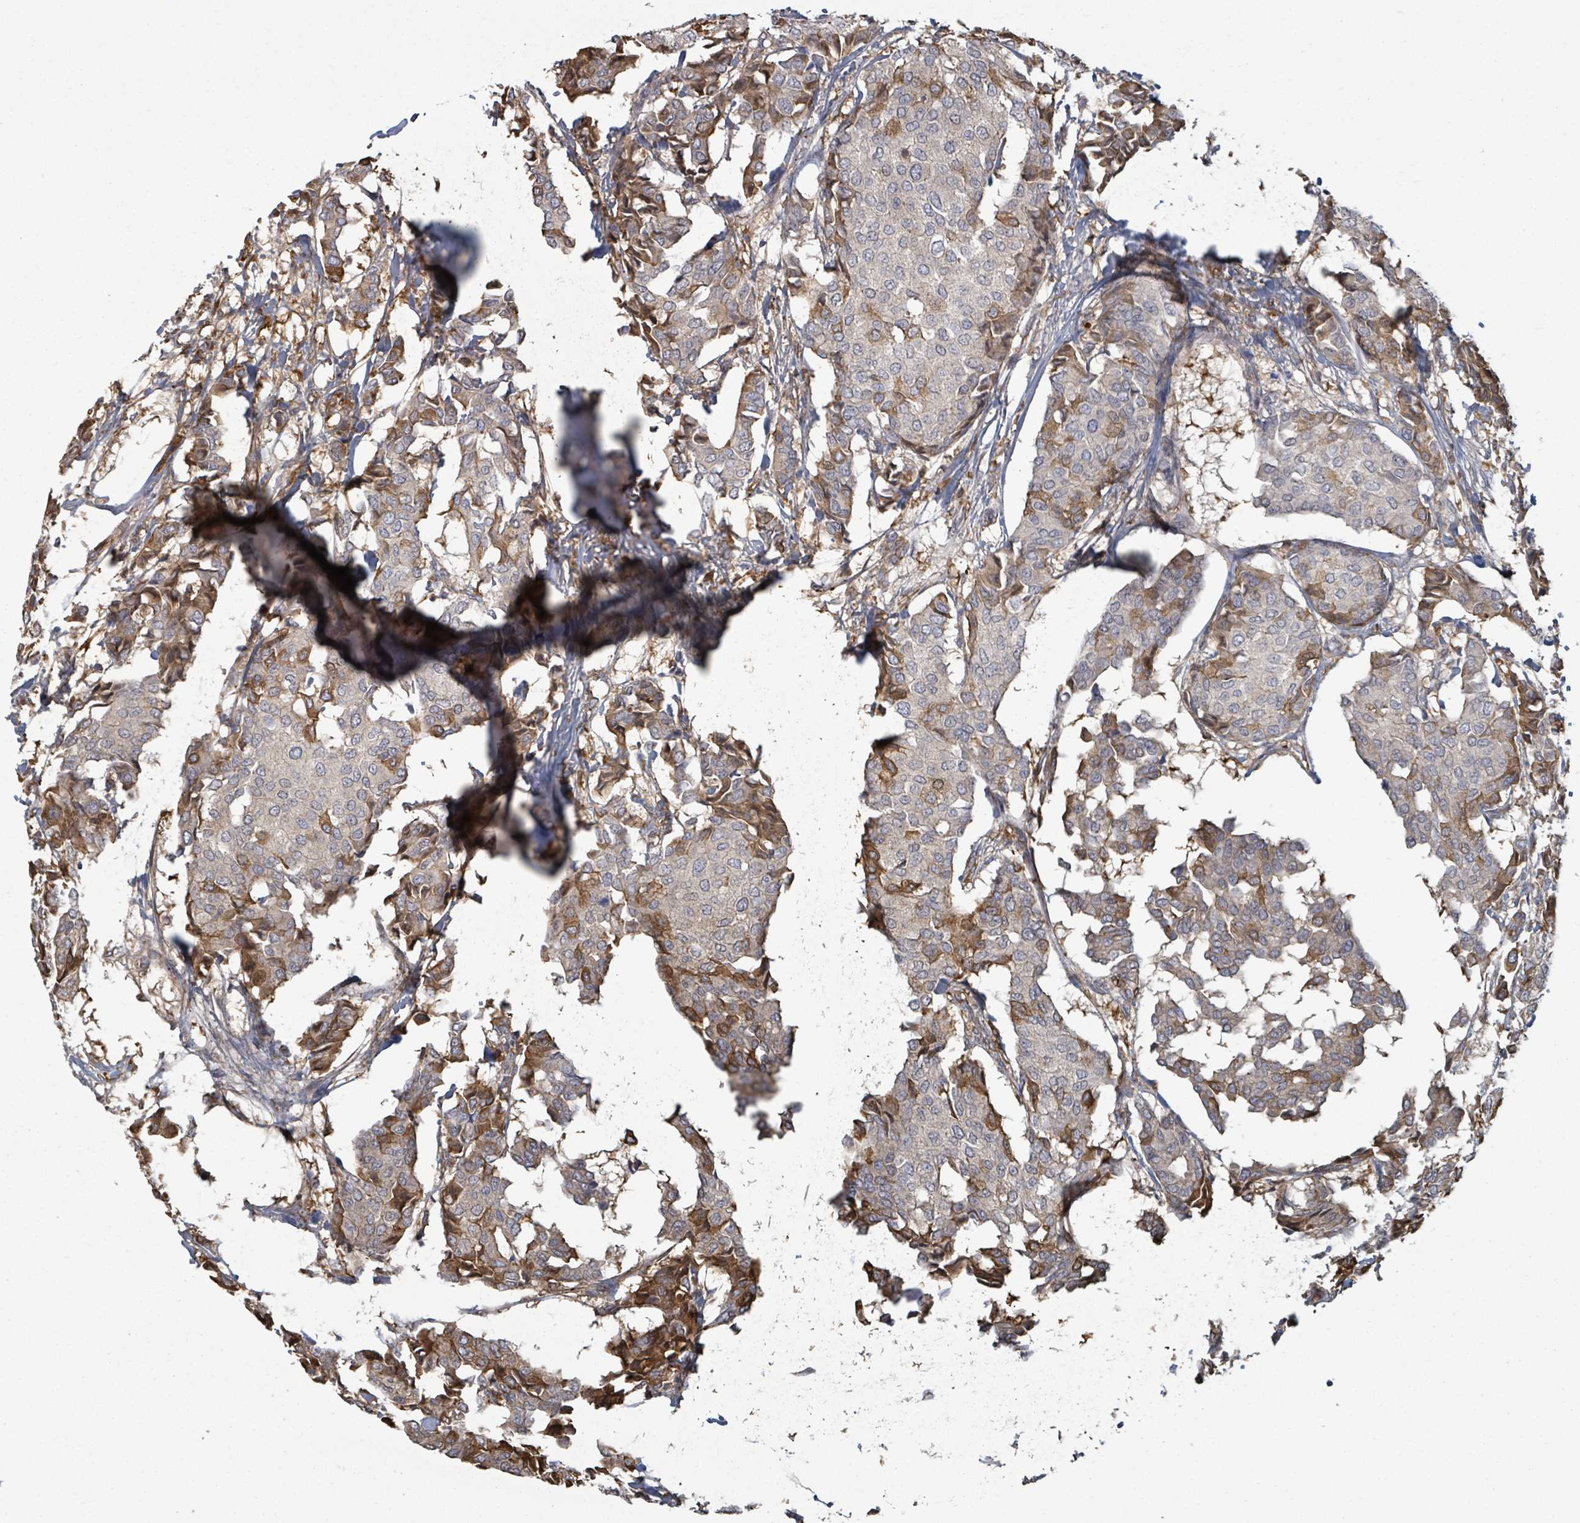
{"staining": {"intensity": "moderate", "quantity": "25%-75%", "location": "cytoplasmic/membranous"}, "tissue": "breast cancer", "cell_type": "Tumor cells", "image_type": "cancer", "snomed": [{"axis": "morphology", "description": "Duct carcinoma"}, {"axis": "topography", "description": "Breast"}], "caption": "Human breast cancer stained with a protein marker shows moderate staining in tumor cells.", "gene": "GABBR1", "patient": {"sex": "female", "age": 75}}